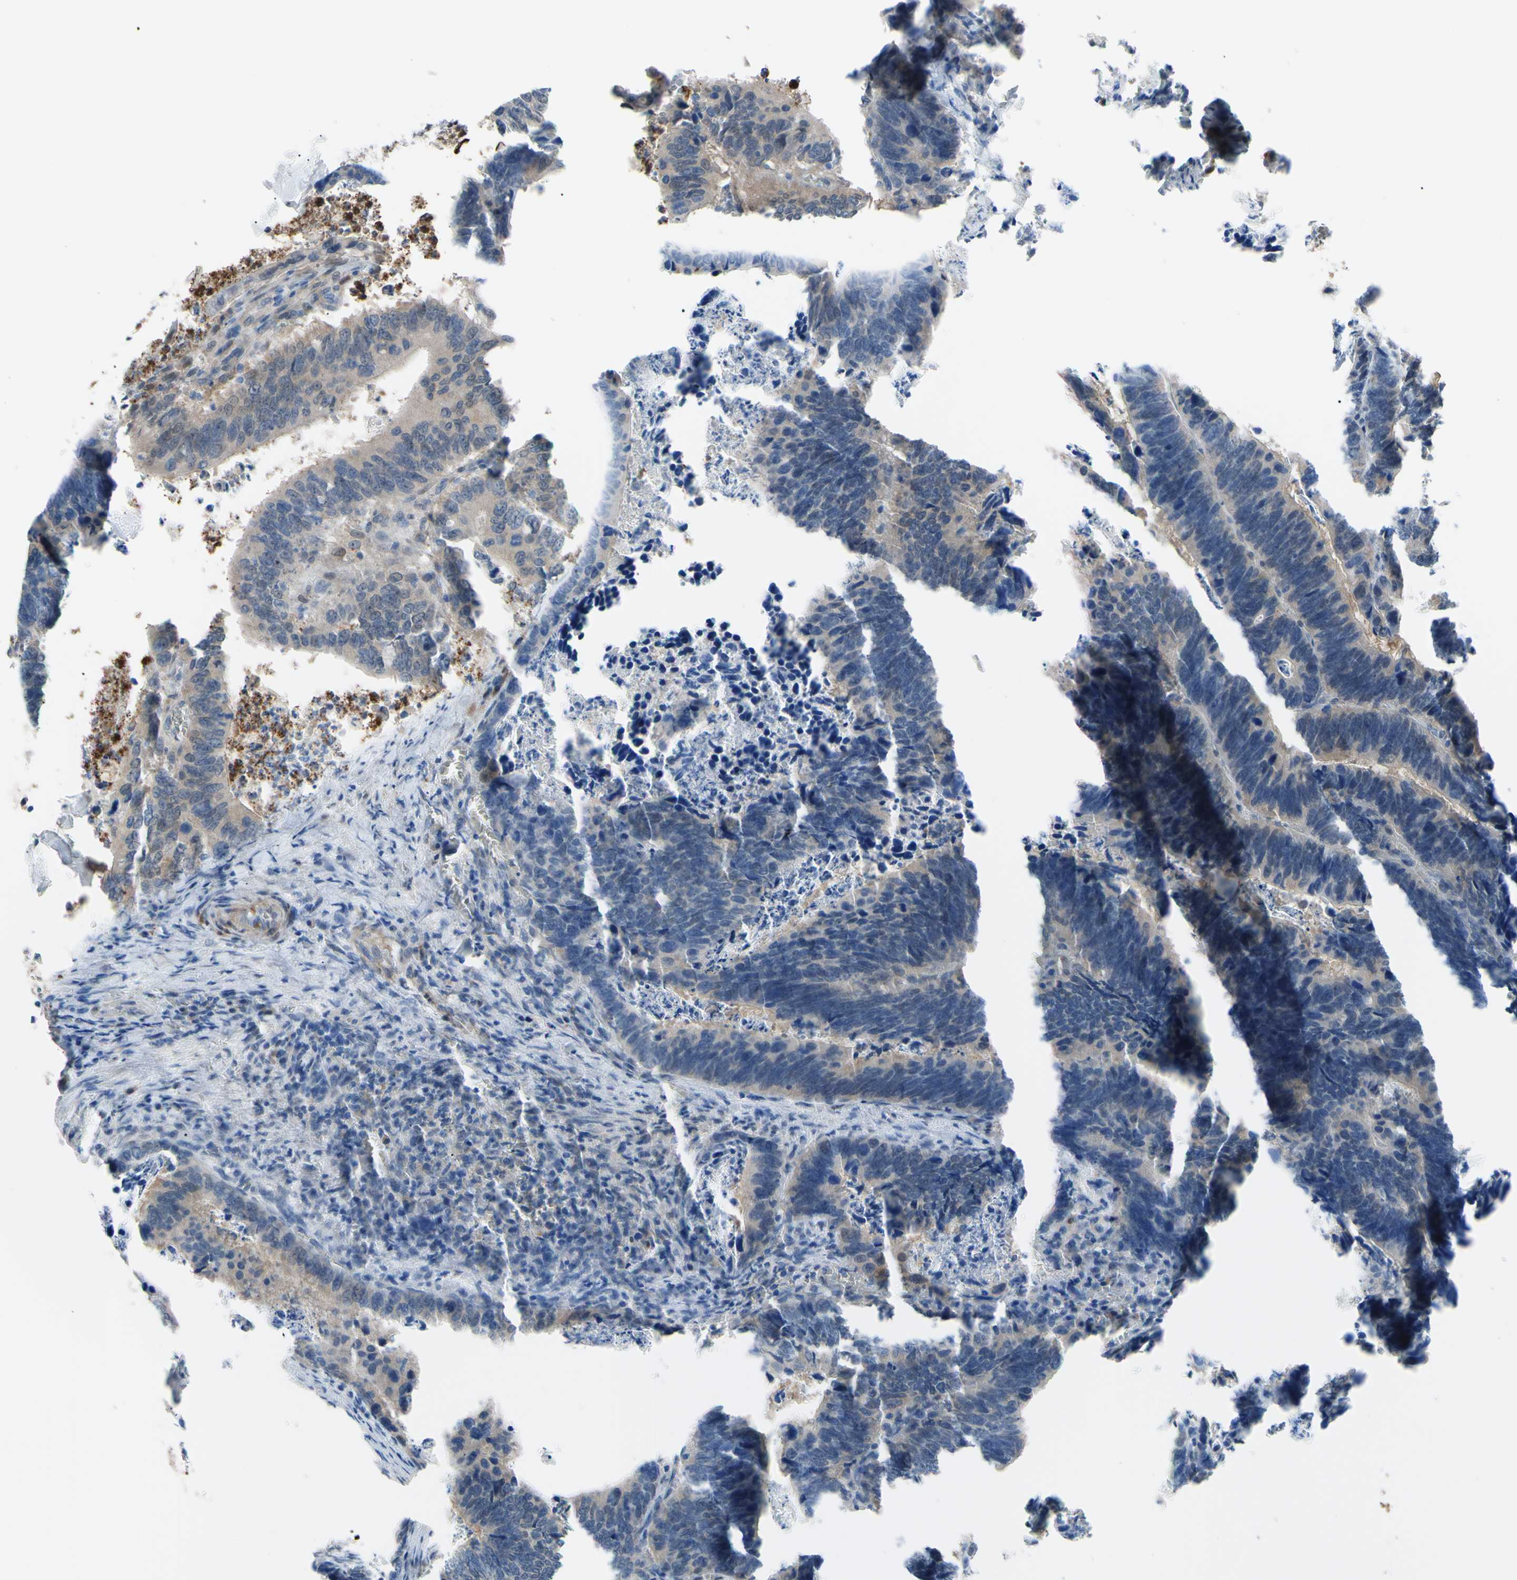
{"staining": {"intensity": "weak", "quantity": ">75%", "location": "cytoplasmic/membranous"}, "tissue": "colorectal cancer", "cell_type": "Tumor cells", "image_type": "cancer", "snomed": [{"axis": "morphology", "description": "Adenocarcinoma, NOS"}, {"axis": "topography", "description": "Colon"}], "caption": "Immunohistochemistry (DAB (3,3'-diaminobenzidine)) staining of human colorectal cancer shows weak cytoplasmic/membranous protein staining in approximately >75% of tumor cells. The staining was performed using DAB, with brown indicating positive protein expression. Nuclei are stained blue with hematoxylin.", "gene": "NOL3", "patient": {"sex": "male", "age": 72}}